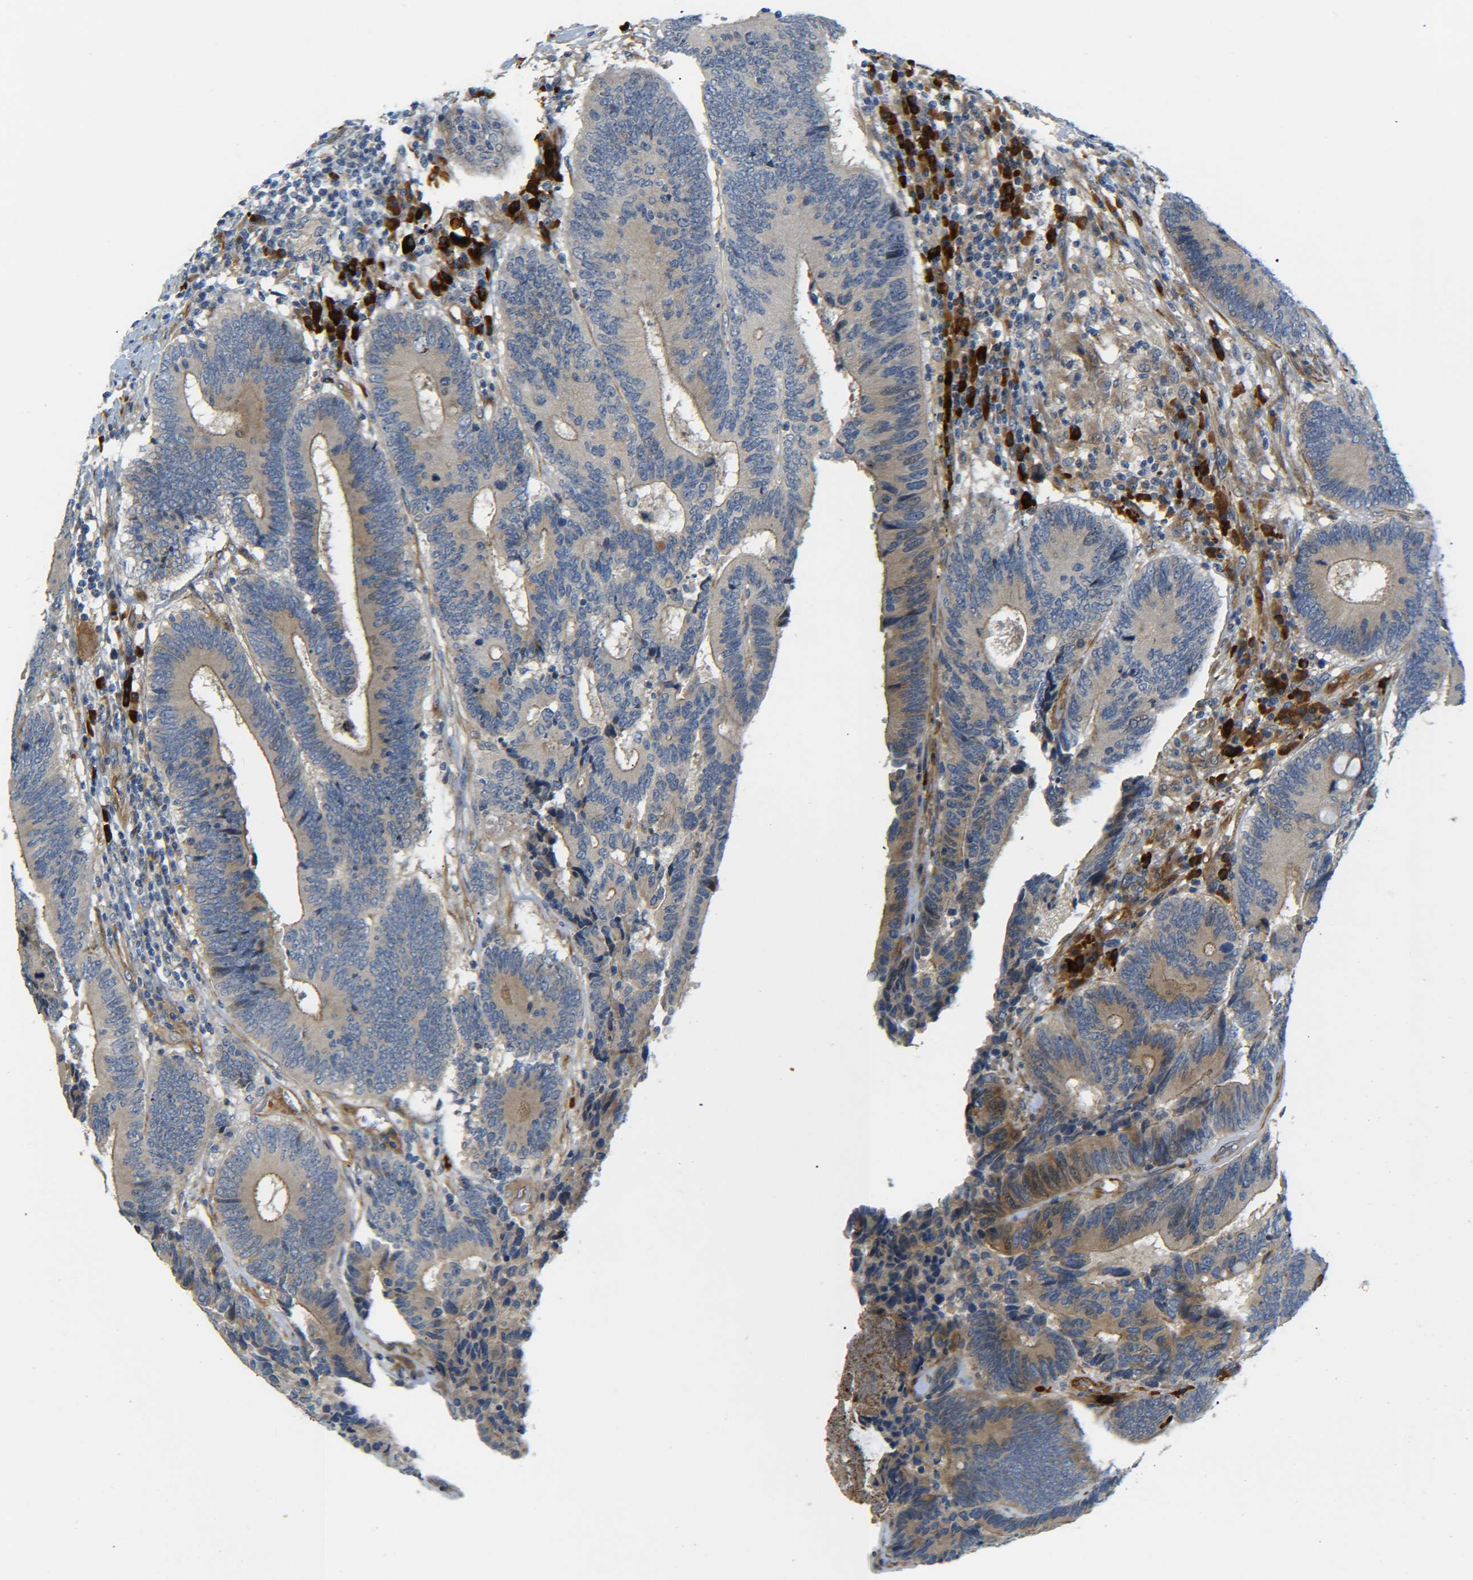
{"staining": {"intensity": "moderate", "quantity": ">75%", "location": "cytoplasmic/membranous"}, "tissue": "colorectal cancer", "cell_type": "Tumor cells", "image_type": "cancer", "snomed": [{"axis": "morphology", "description": "Adenocarcinoma, NOS"}, {"axis": "topography", "description": "Colon"}], "caption": "High-power microscopy captured an immunohistochemistry histopathology image of adenocarcinoma (colorectal), revealing moderate cytoplasmic/membranous positivity in about >75% of tumor cells. (Stains: DAB (3,3'-diaminobenzidine) in brown, nuclei in blue, Microscopy: brightfield microscopy at high magnification).", "gene": "MEIS1", "patient": {"sex": "female", "age": 78}}